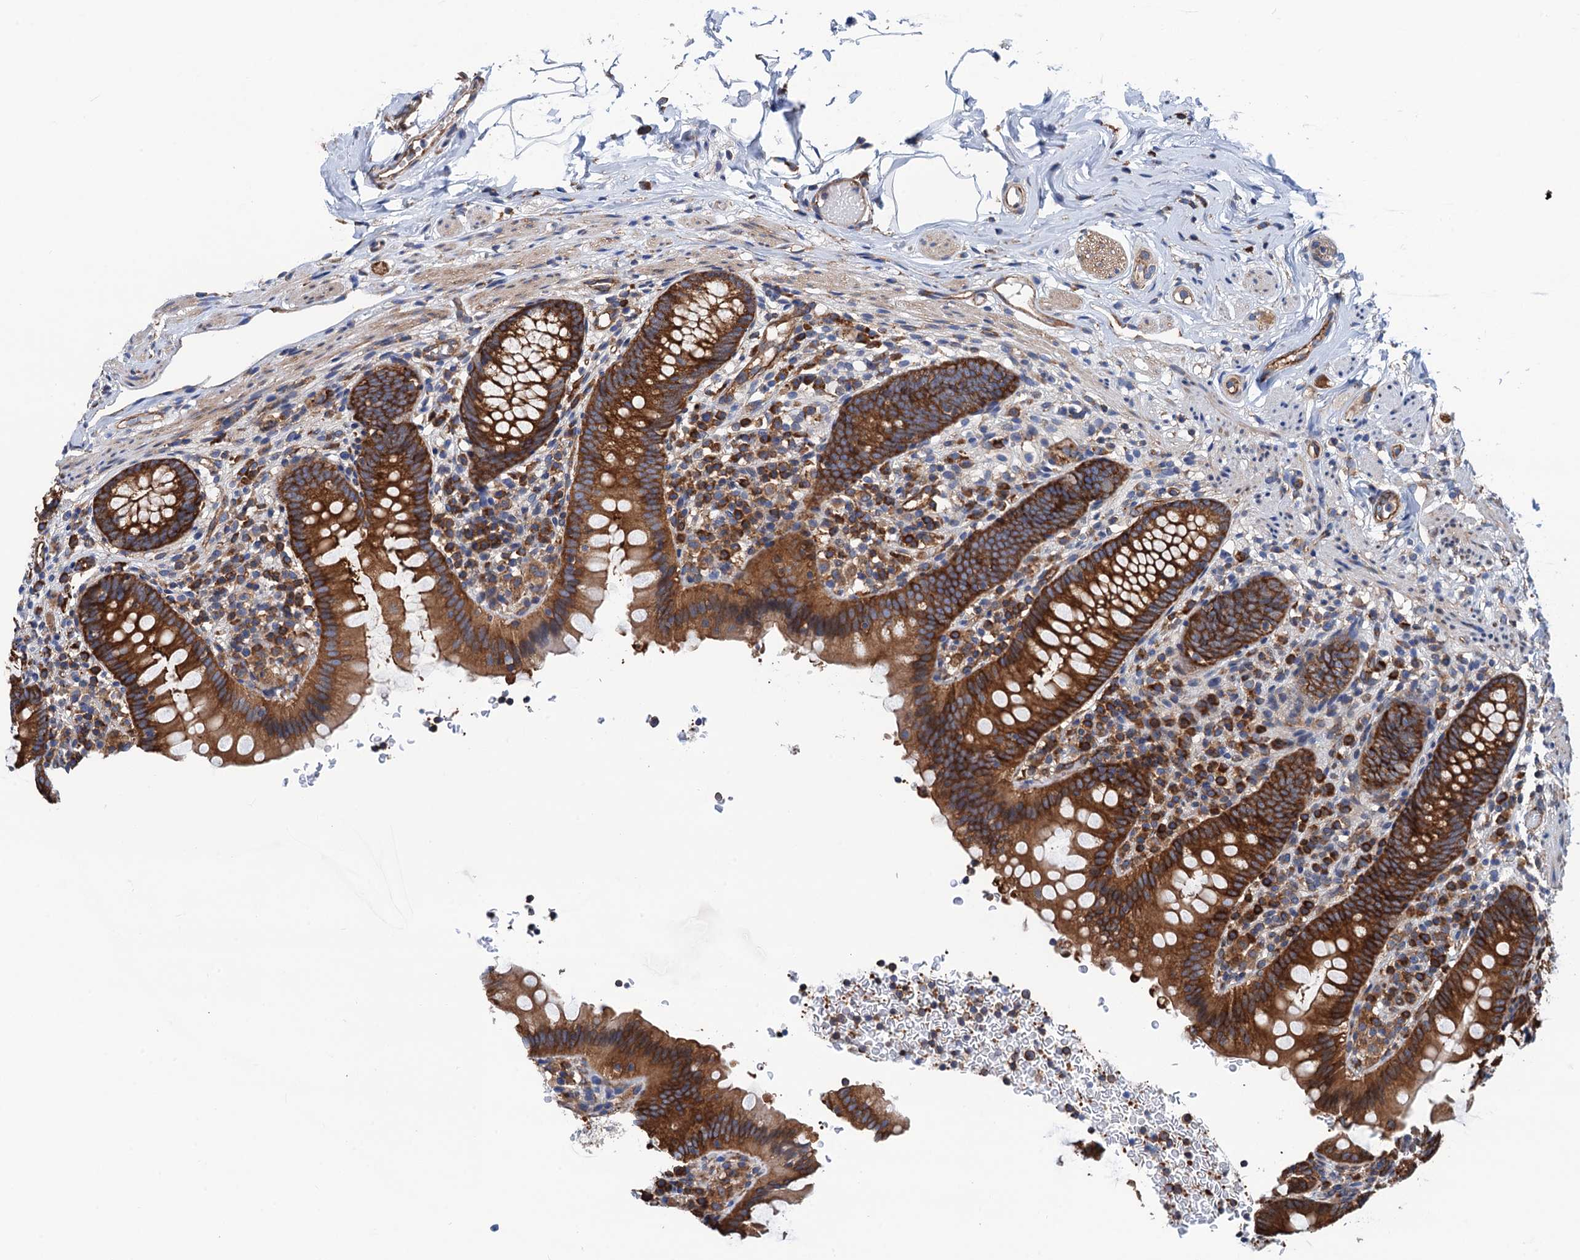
{"staining": {"intensity": "strong", "quantity": ">75%", "location": "cytoplasmic/membranous"}, "tissue": "appendix", "cell_type": "Glandular cells", "image_type": "normal", "snomed": [{"axis": "morphology", "description": "Normal tissue, NOS"}, {"axis": "topography", "description": "Appendix"}], "caption": "Immunohistochemical staining of benign human appendix exhibits strong cytoplasmic/membranous protein staining in about >75% of glandular cells. (DAB IHC, brown staining for protein, blue staining for nuclei).", "gene": "SLC12A7", "patient": {"sex": "male", "age": 55}}